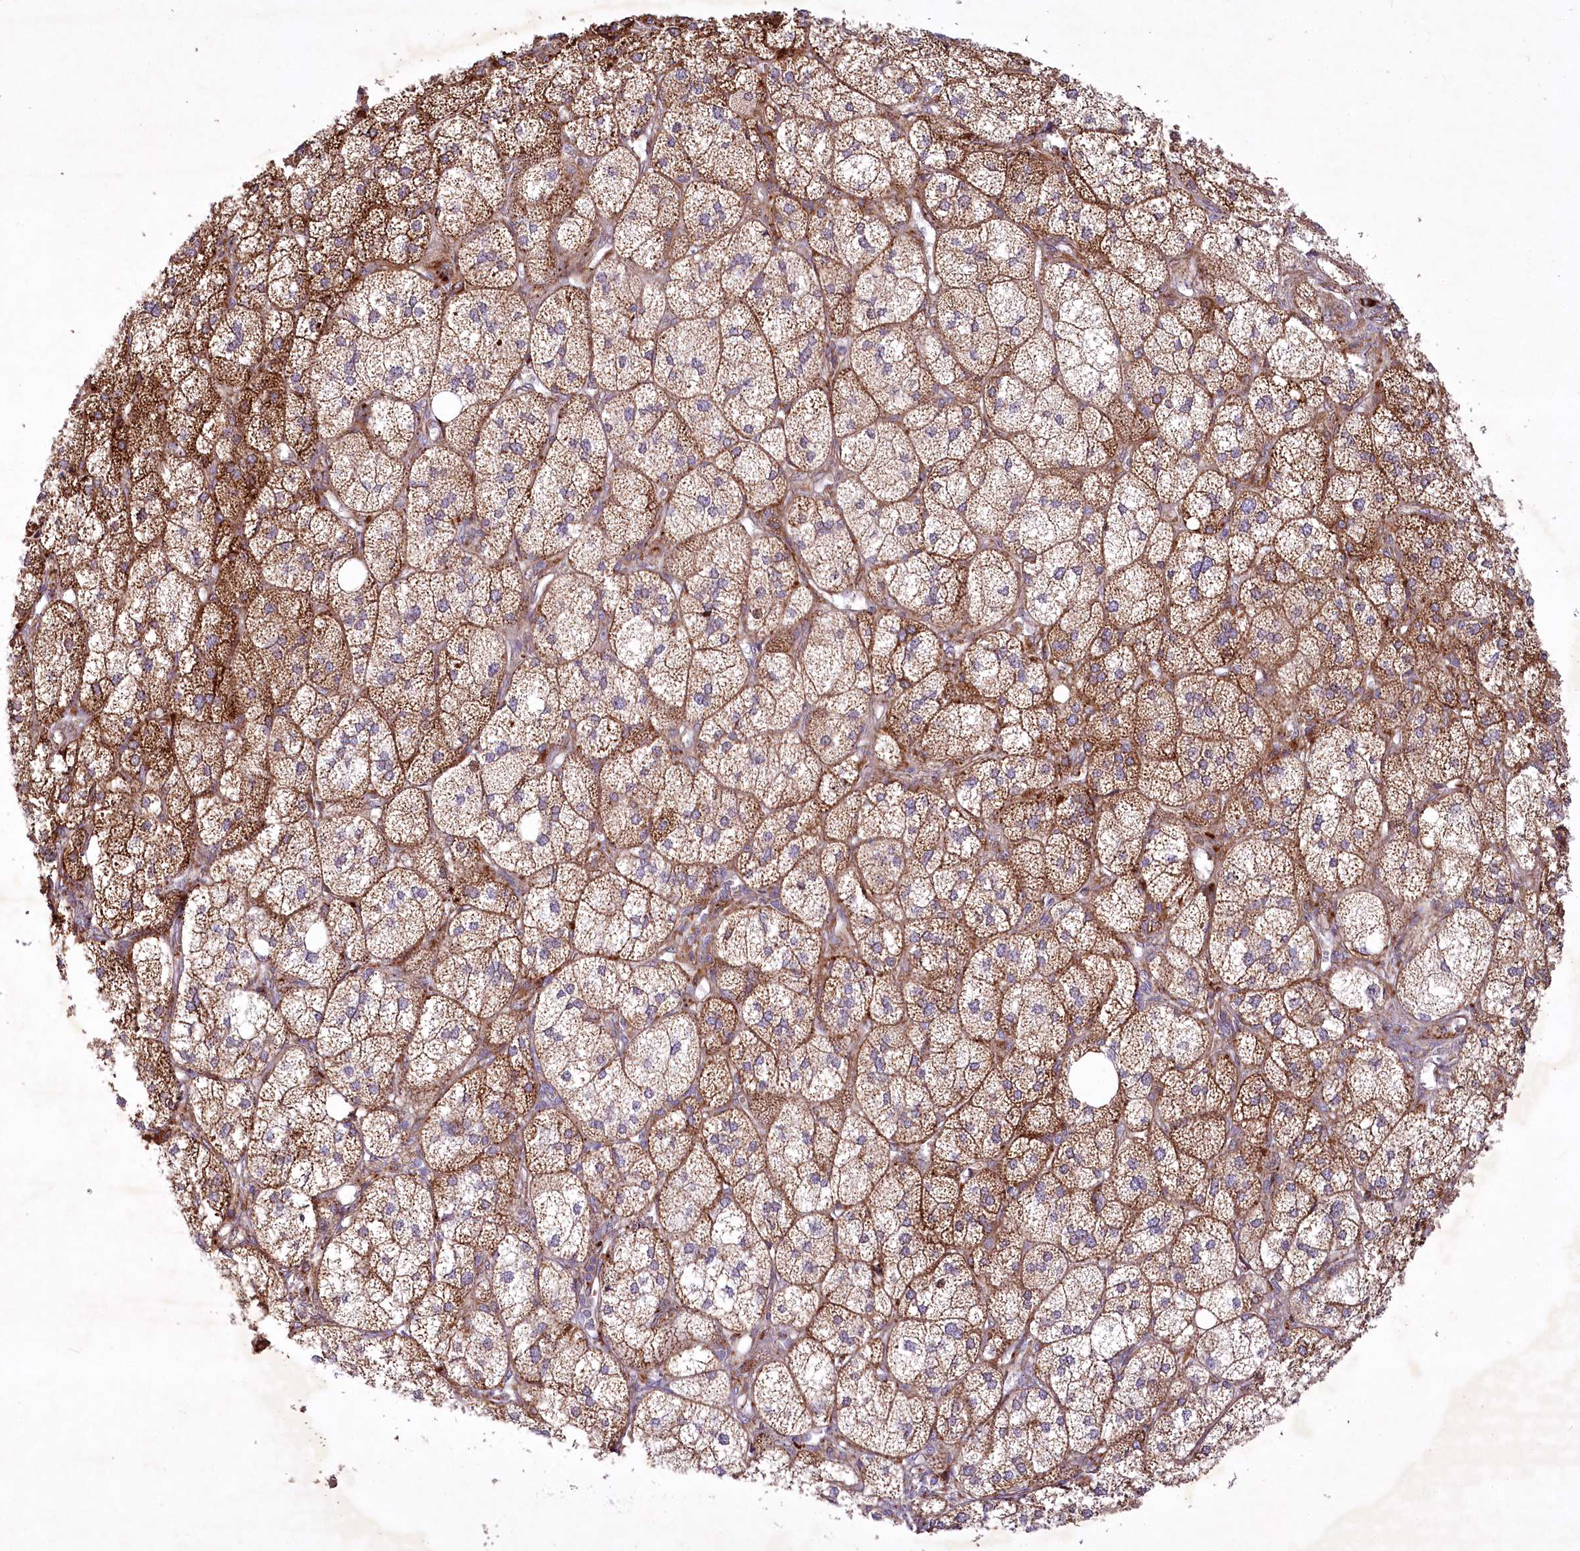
{"staining": {"intensity": "strong", "quantity": ">75%", "location": "cytoplasmic/membranous"}, "tissue": "adrenal gland", "cell_type": "Glandular cells", "image_type": "normal", "snomed": [{"axis": "morphology", "description": "Normal tissue, NOS"}, {"axis": "topography", "description": "Adrenal gland"}], "caption": "Unremarkable adrenal gland demonstrates strong cytoplasmic/membranous expression in about >75% of glandular cells.", "gene": "PSTK", "patient": {"sex": "female", "age": 61}}